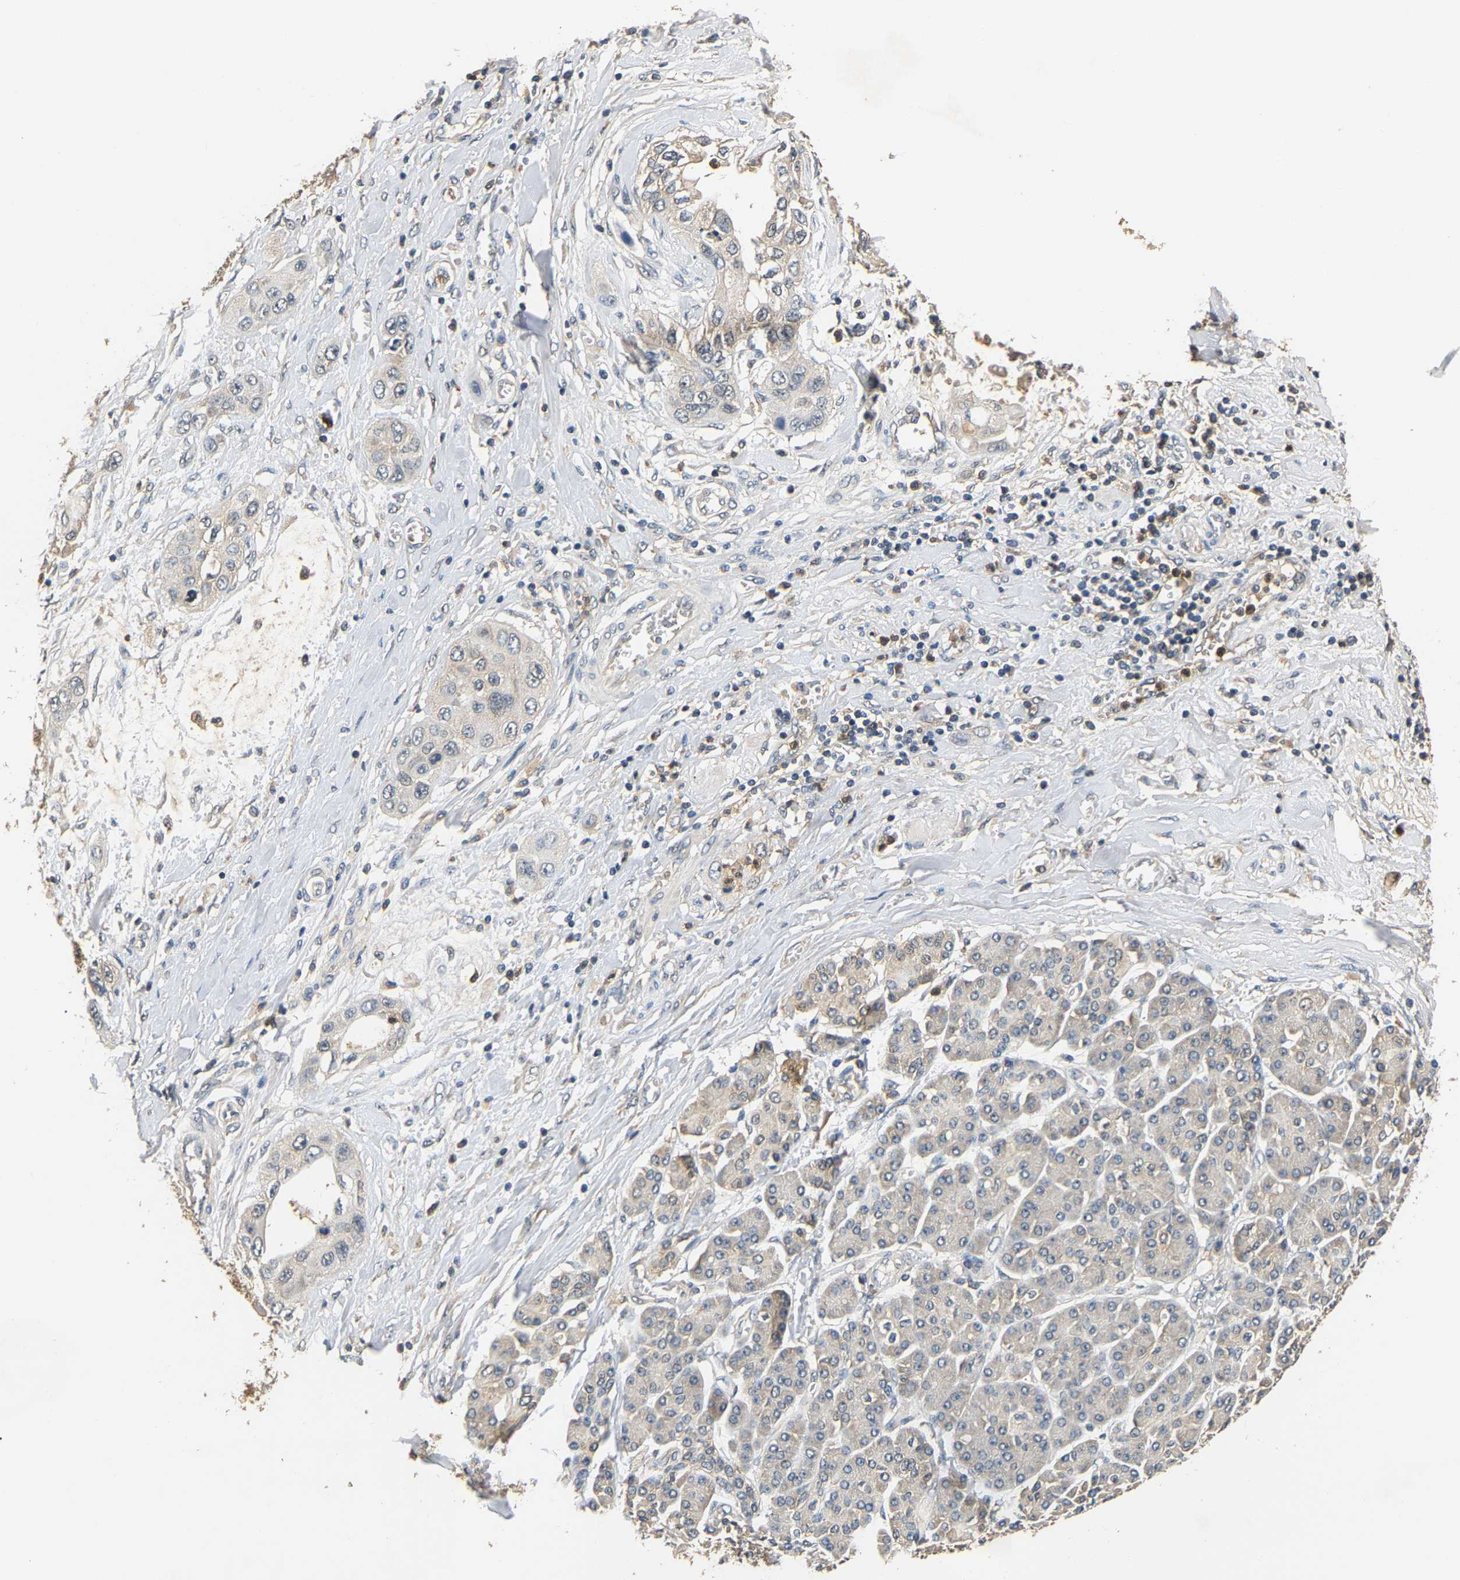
{"staining": {"intensity": "negative", "quantity": "none", "location": "none"}, "tissue": "pancreatic cancer", "cell_type": "Tumor cells", "image_type": "cancer", "snomed": [{"axis": "morphology", "description": "Adenocarcinoma, NOS"}, {"axis": "topography", "description": "Pancreas"}], "caption": "Pancreatic cancer (adenocarcinoma) stained for a protein using IHC shows no positivity tumor cells.", "gene": "GPI", "patient": {"sex": "female", "age": 70}}